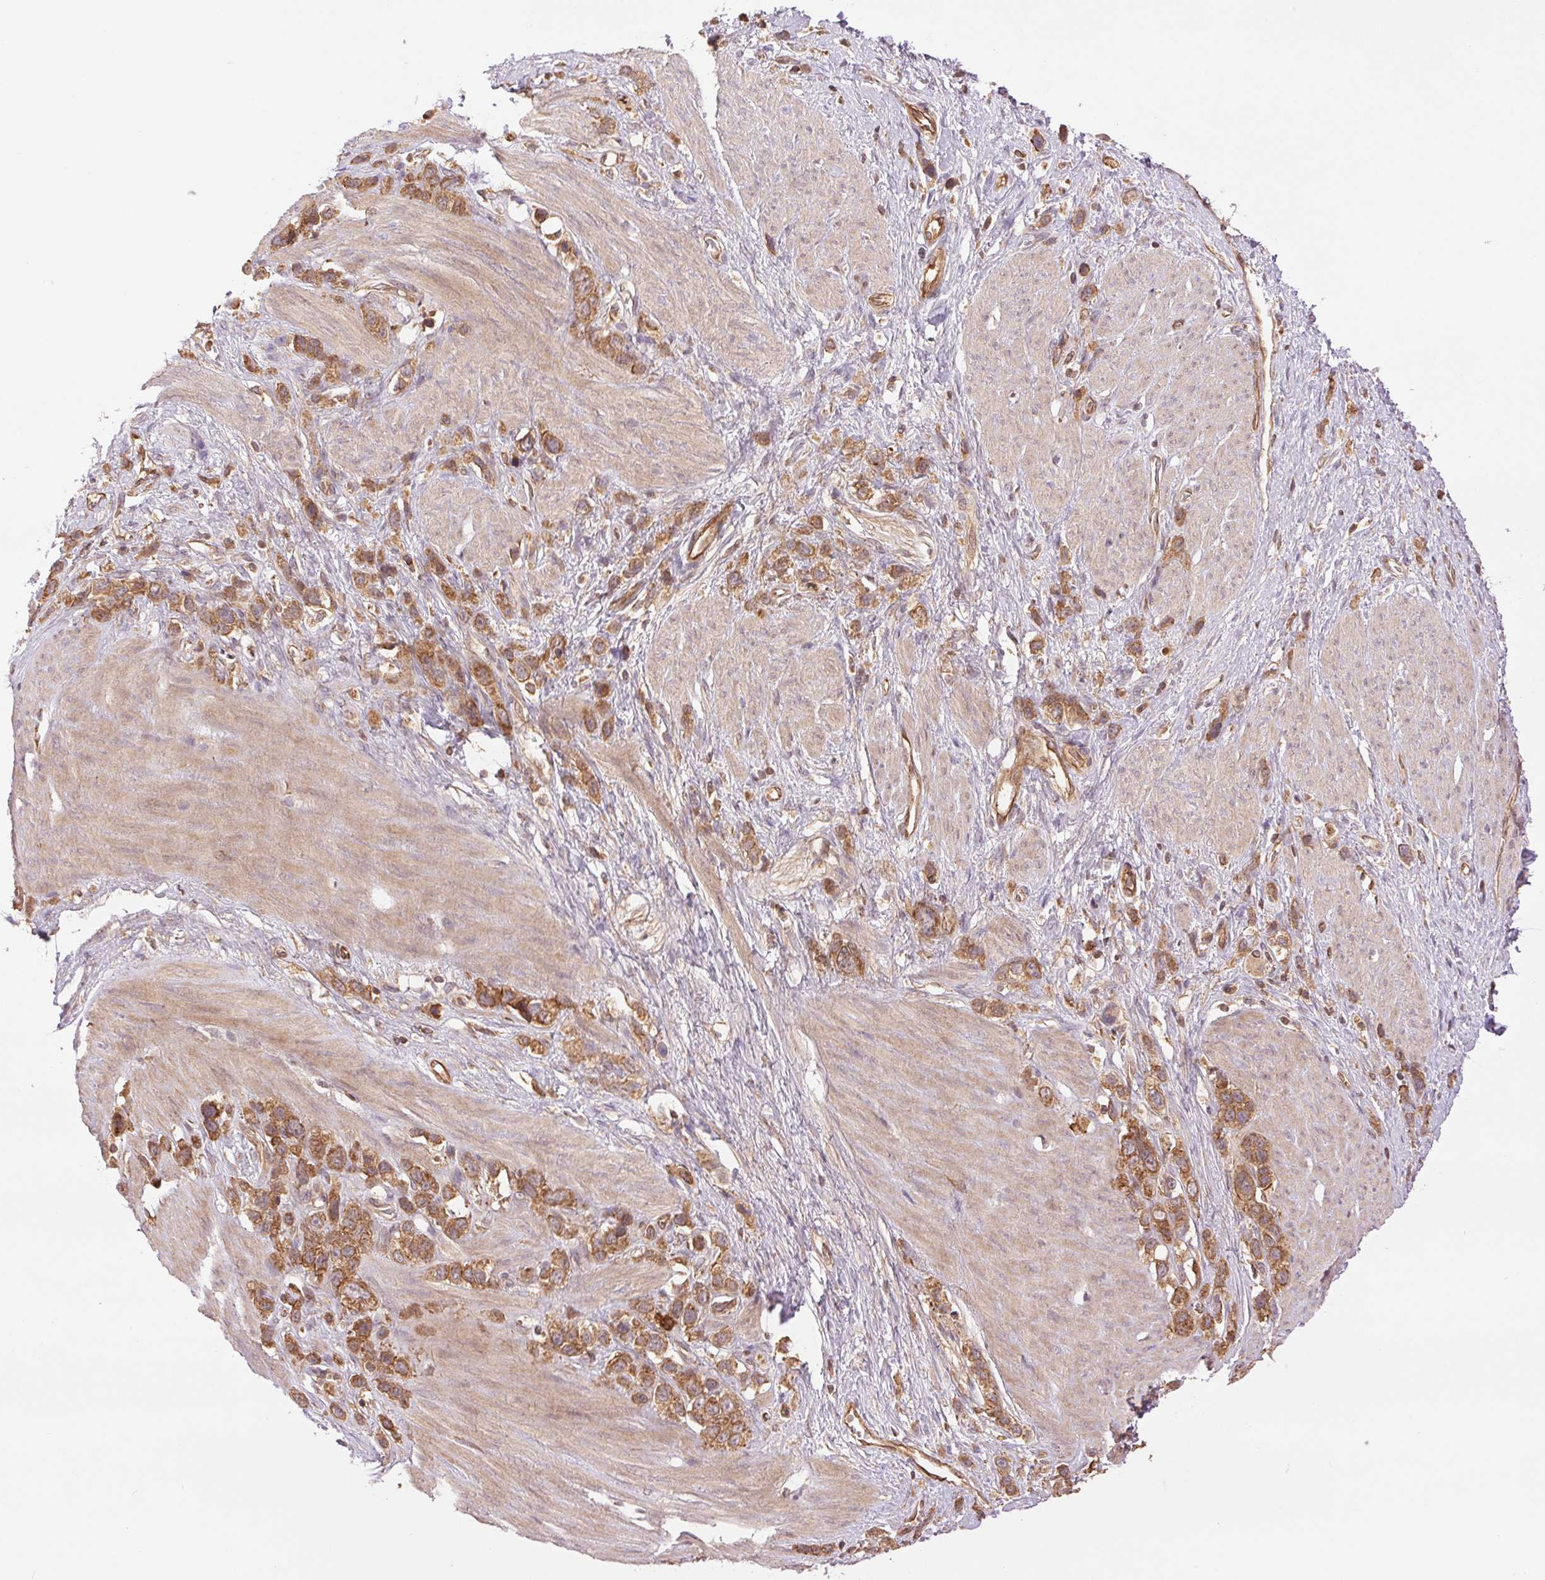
{"staining": {"intensity": "moderate", "quantity": ">75%", "location": "cytoplasmic/membranous"}, "tissue": "stomach cancer", "cell_type": "Tumor cells", "image_type": "cancer", "snomed": [{"axis": "morphology", "description": "Adenocarcinoma, NOS"}, {"axis": "topography", "description": "Stomach"}], "caption": "Tumor cells display medium levels of moderate cytoplasmic/membranous expression in approximately >75% of cells in stomach cancer.", "gene": "STARD7", "patient": {"sex": "female", "age": 65}}